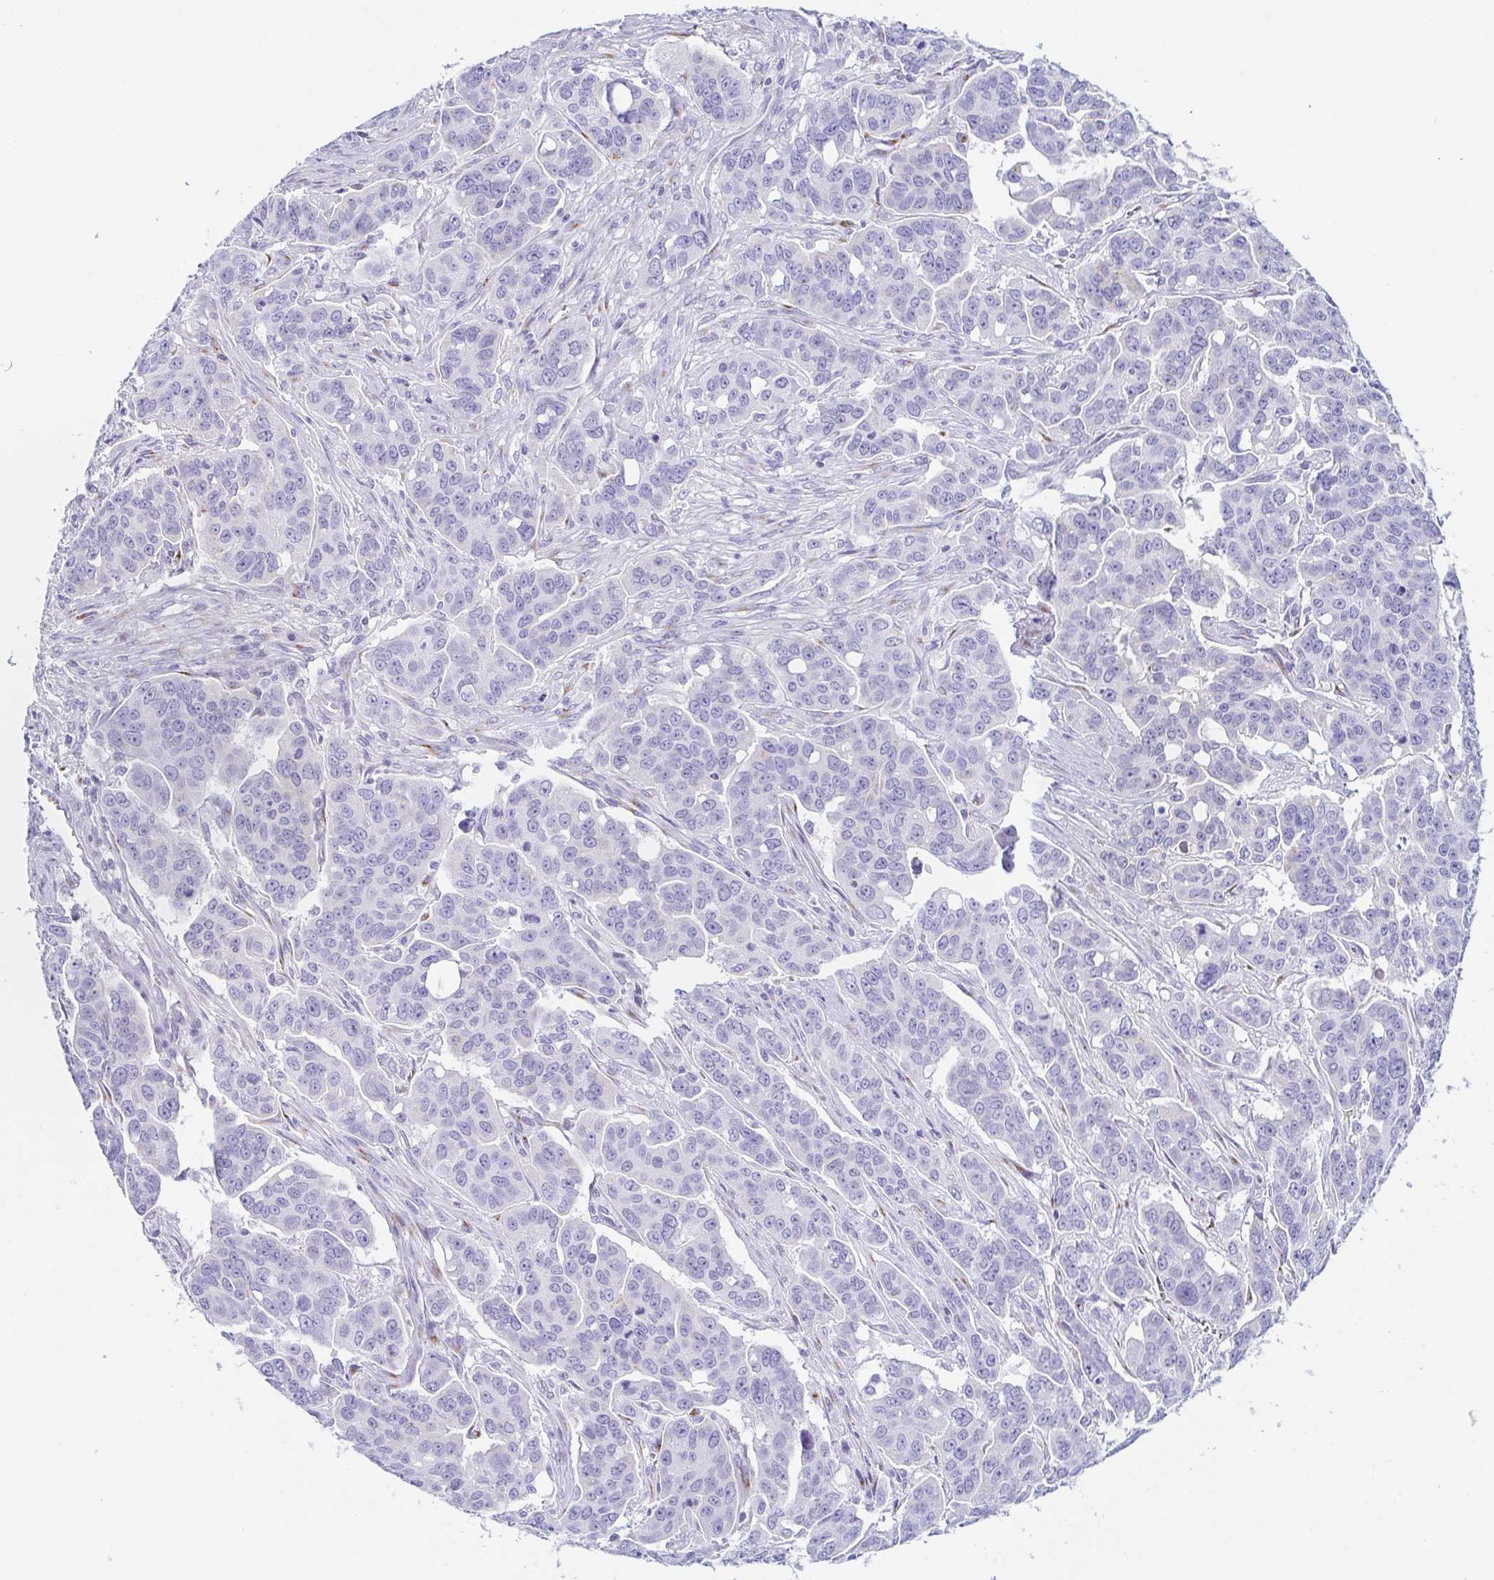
{"staining": {"intensity": "negative", "quantity": "none", "location": "none"}, "tissue": "ovarian cancer", "cell_type": "Tumor cells", "image_type": "cancer", "snomed": [{"axis": "morphology", "description": "Carcinoma, endometroid"}, {"axis": "topography", "description": "Ovary"}], "caption": "This is an immunohistochemistry (IHC) image of human ovarian cancer (endometroid carcinoma). There is no expression in tumor cells.", "gene": "LDLRAD1", "patient": {"sex": "female", "age": 78}}